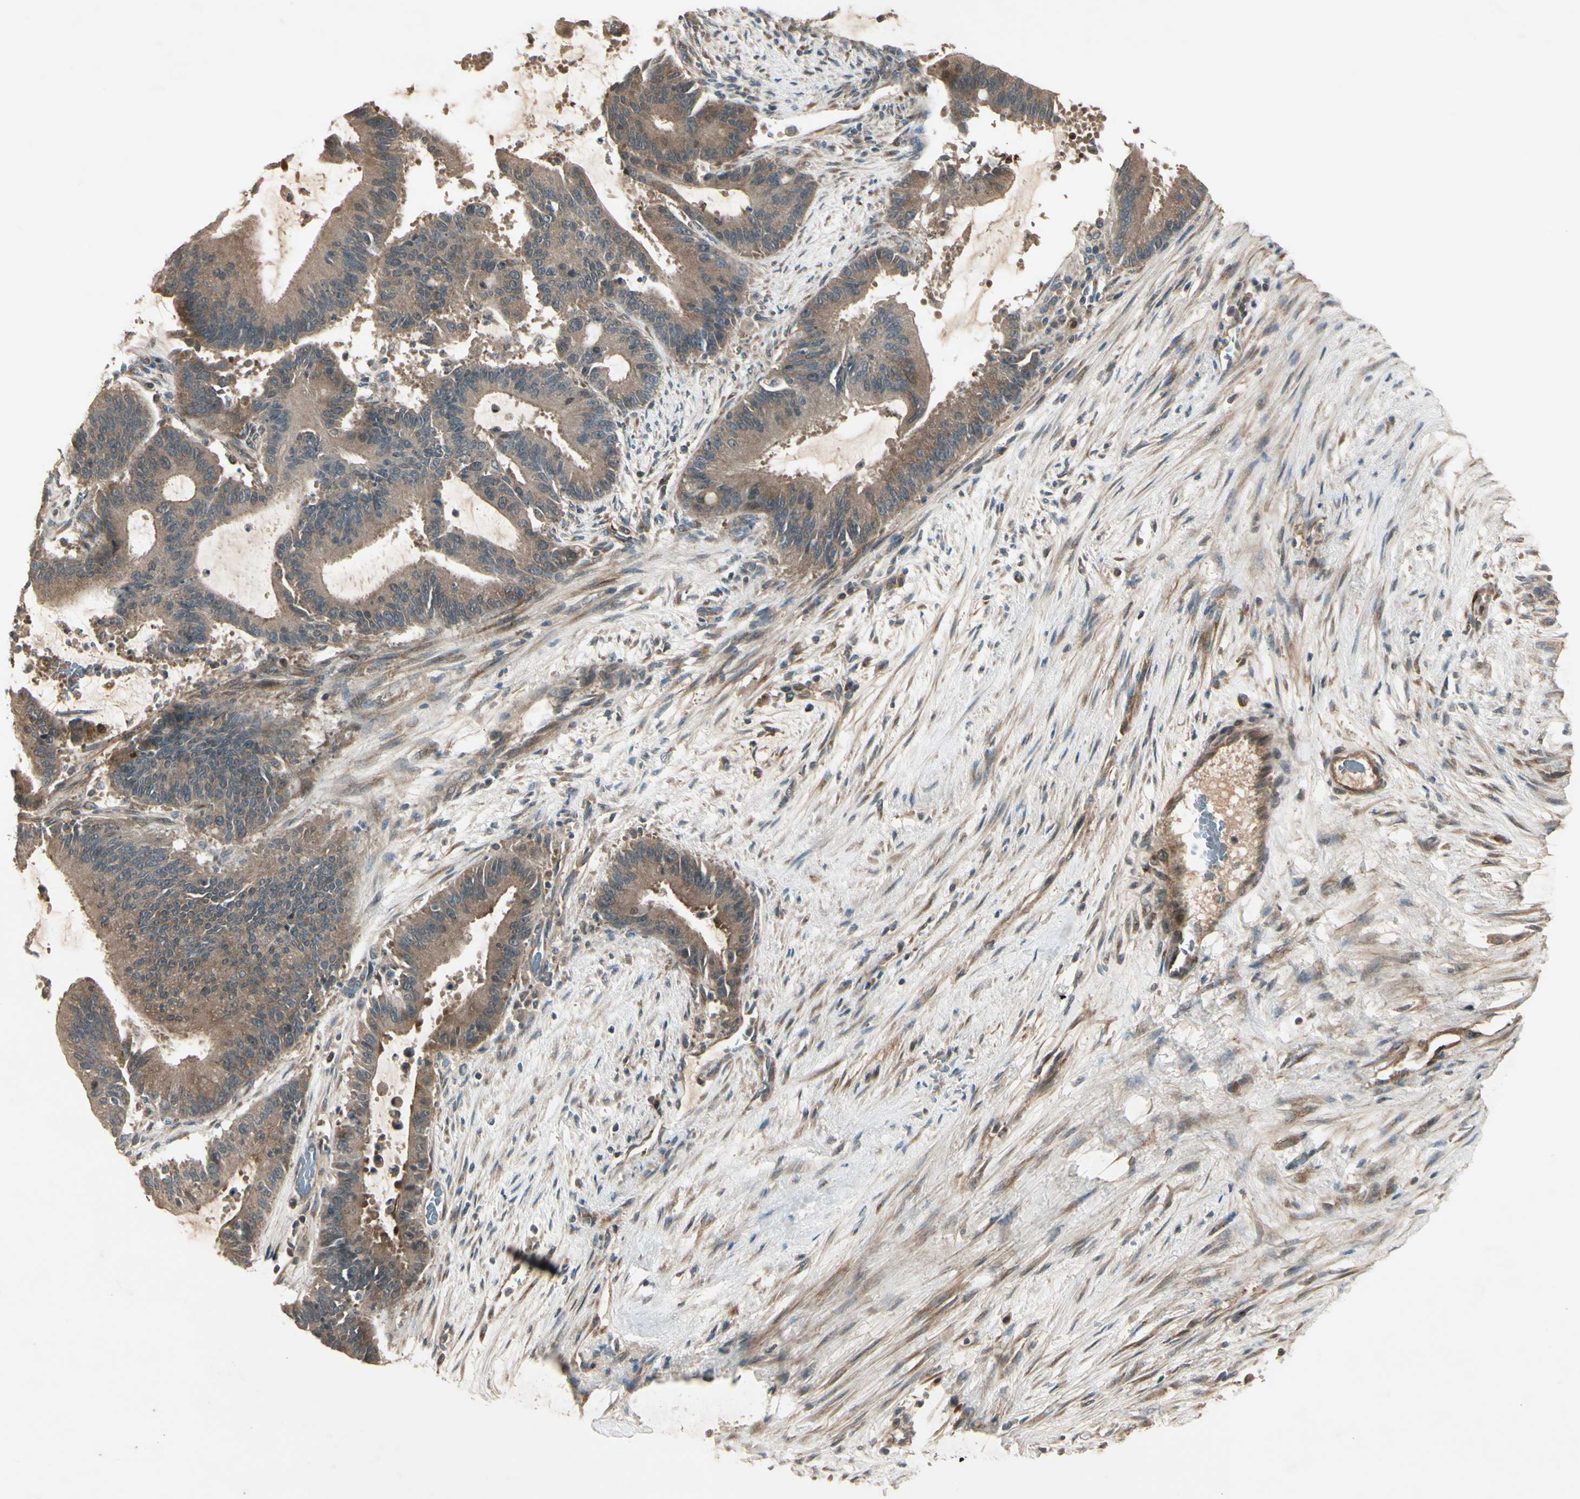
{"staining": {"intensity": "moderate", "quantity": ">75%", "location": "cytoplasmic/membranous"}, "tissue": "liver cancer", "cell_type": "Tumor cells", "image_type": "cancer", "snomed": [{"axis": "morphology", "description": "Cholangiocarcinoma"}, {"axis": "topography", "description": "Liver"}], "caption": "High-magnification brightfield microscopy of liver cancer (cholangiocarcinoma) stained with DAB (3,3'-diaminobenzidine) (brown) and counterstained with hematoxylin (blue). tumor cells exhibit moderate cytoplasmic/membranous positivity is identified in approximately>75% of cells. Nuclei are stained in blue.", "gene": "FHDC1", "patient": {"sex": "female", "age": 73}}